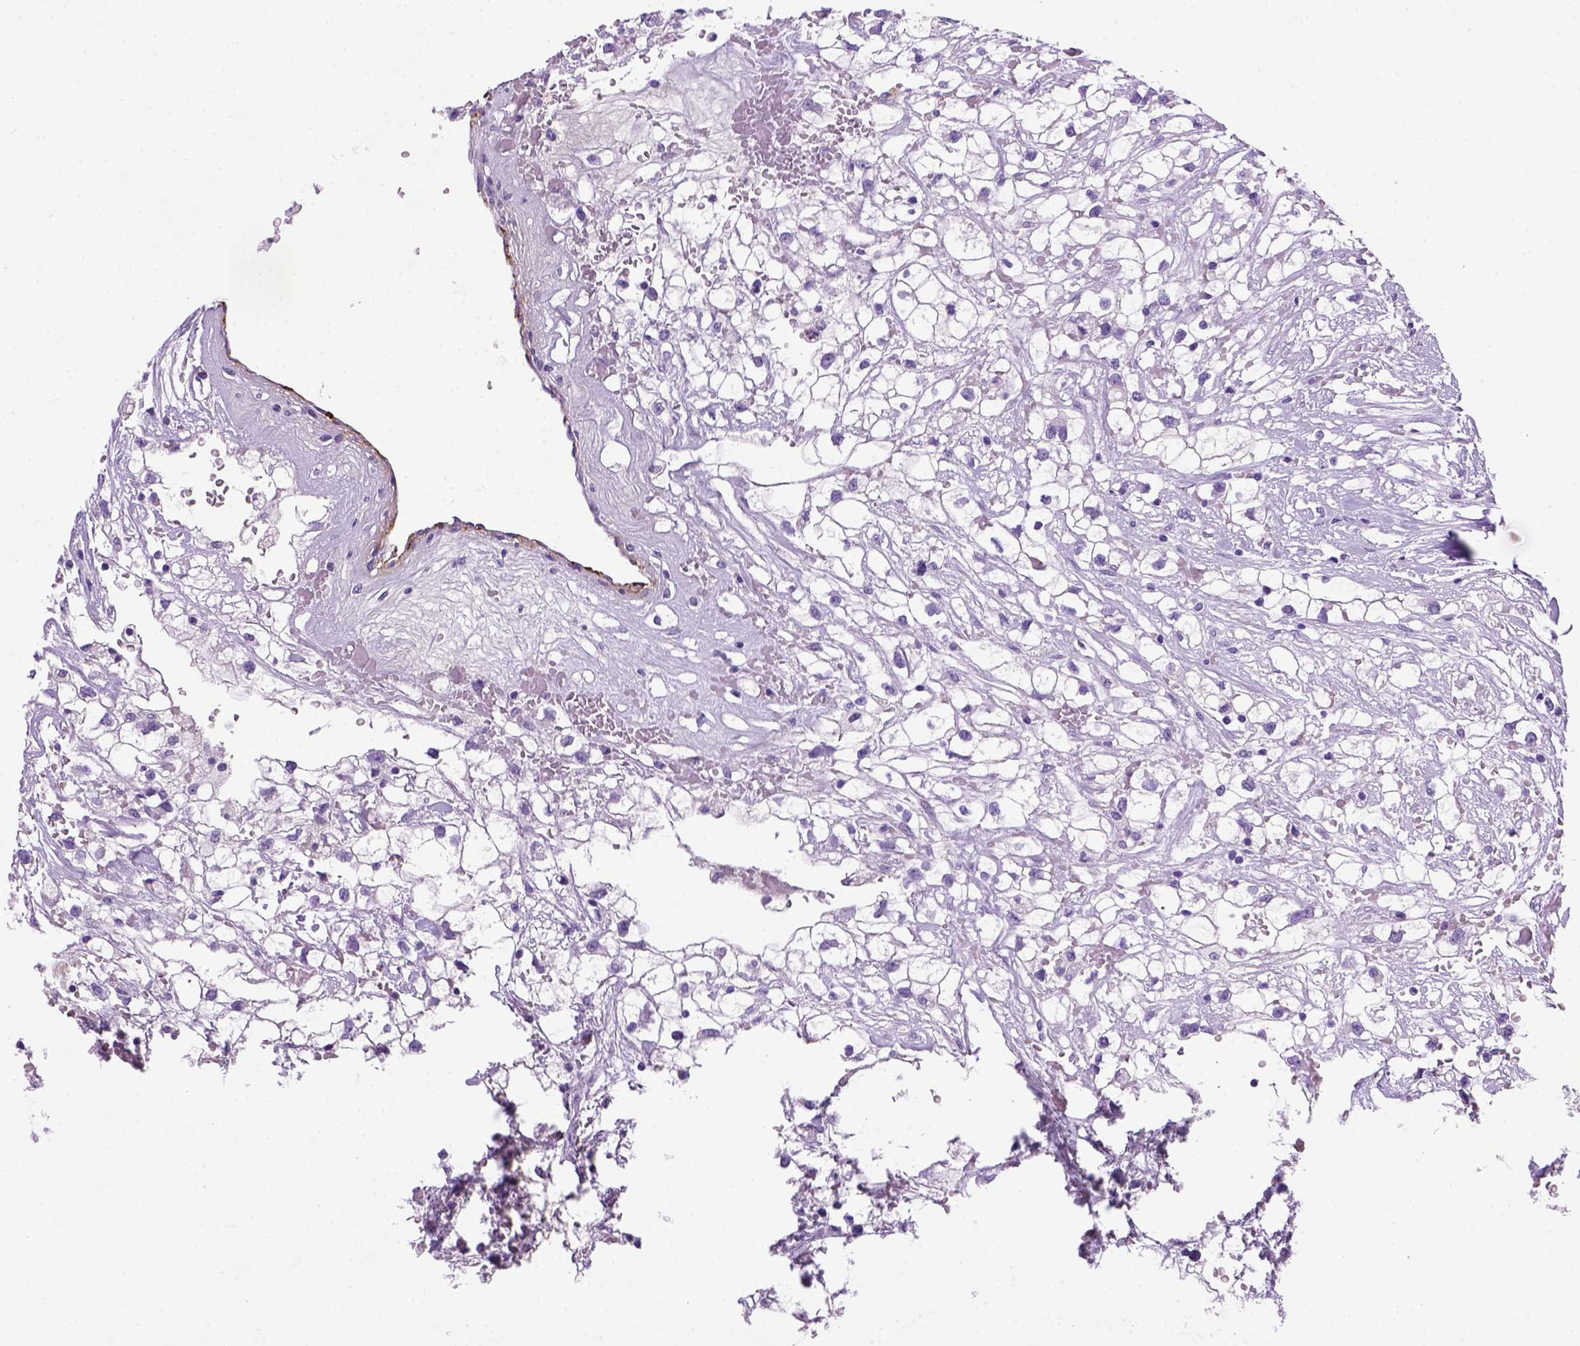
{"staining": {"intensity": "negative", "quantity": "none", "location": "none"}, "tissue": "renal cancer", "cell_type": "Tumor cells", "image_type": "cancer", "snomed": [{"axis": "morphology", "description": "Adenocarcinoma, NOS"}, {"axis": "topography", "description": "Kidney"}], "caption": "A high-resolution image shows IHC staining of adenocarcinoma (renal), which shows no significant staining in tumor cells.", "gene": "VWF", "patient": {"sex": "male", "age": 59}}